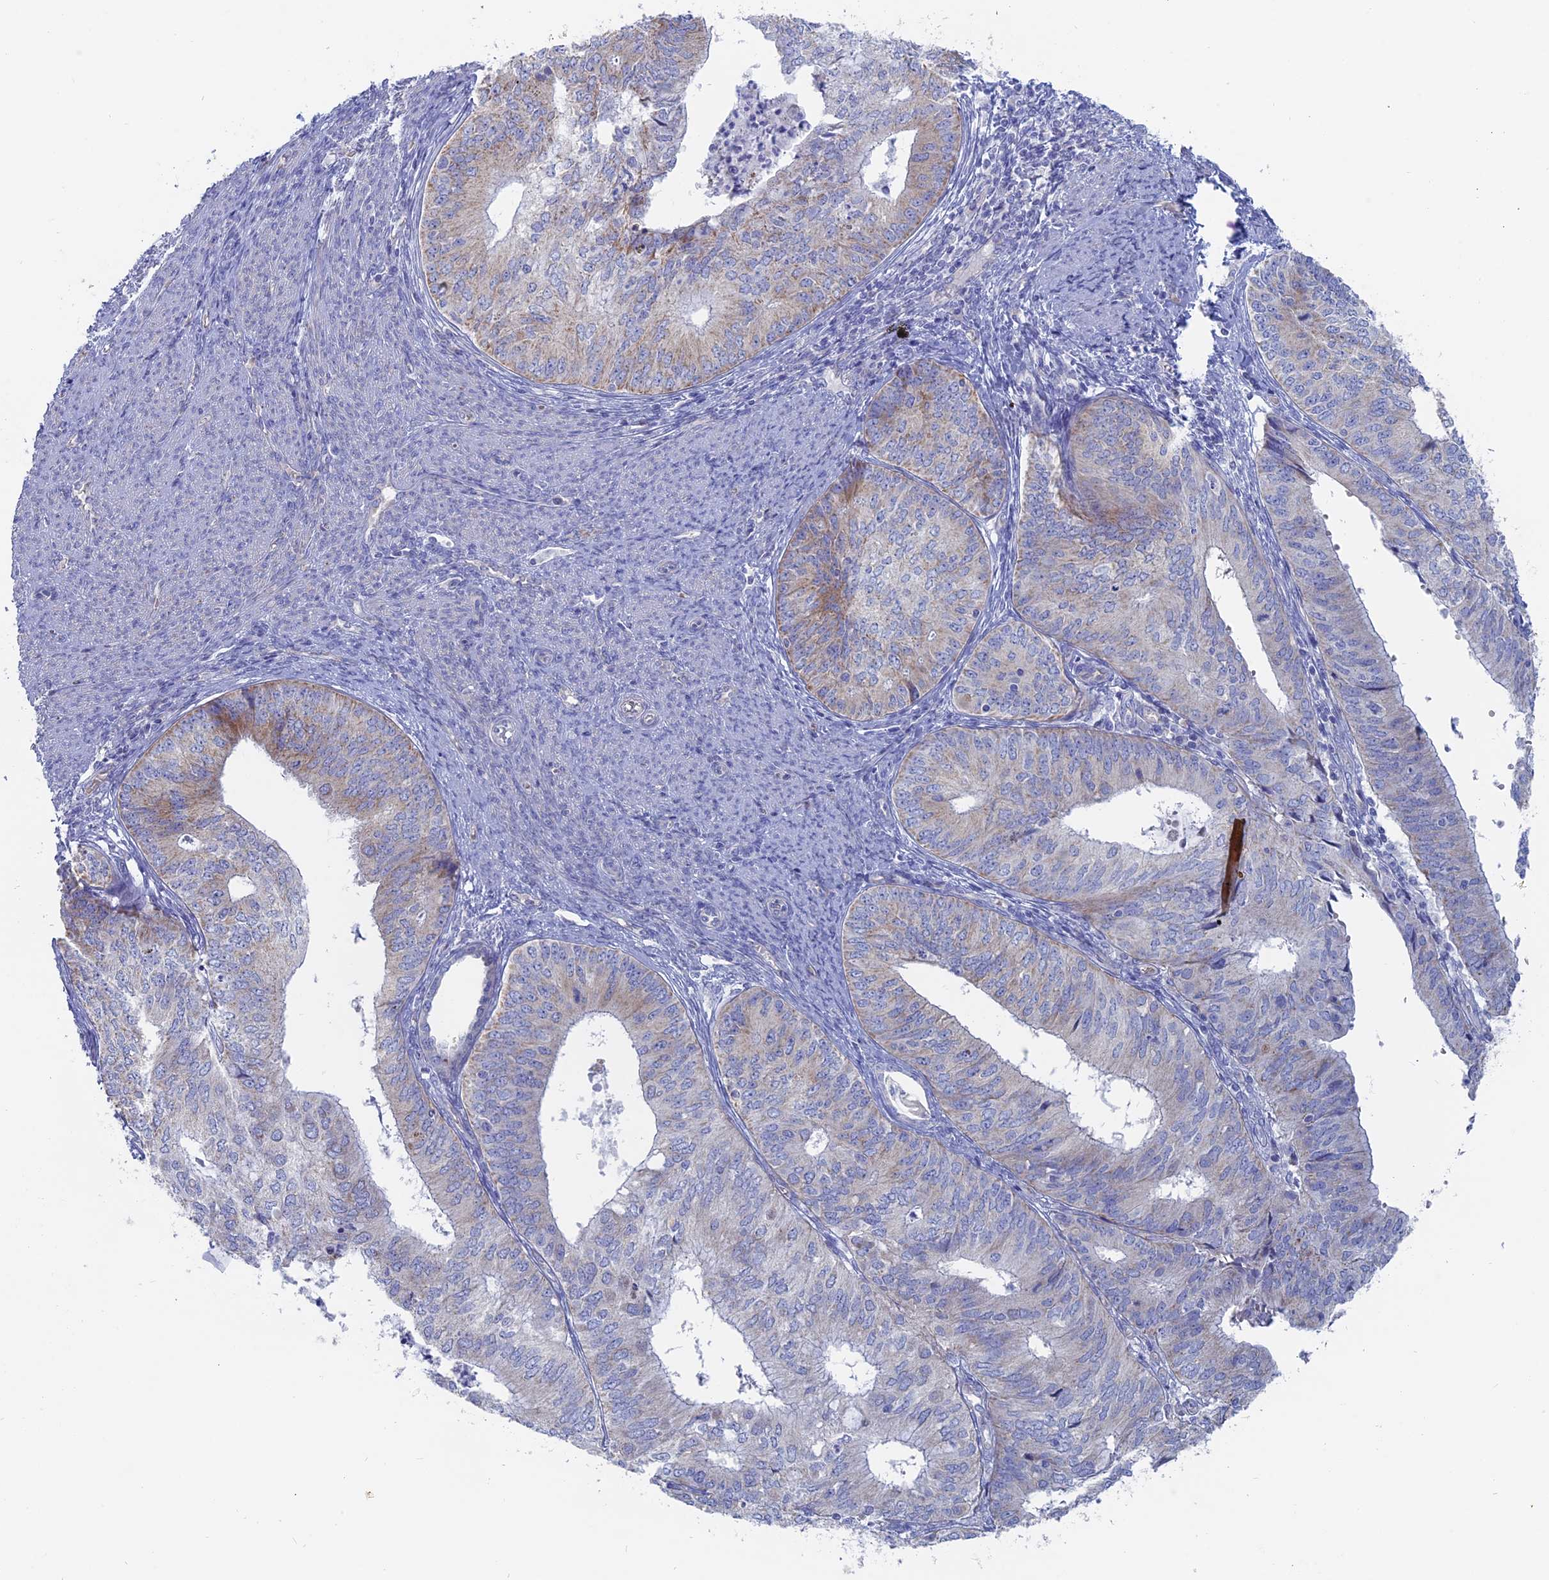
{"staining": {"intensity": "weak", "quantity": "<25%", "location": "cytoplasmic/membranous"}, "tissue": "endometrial cancer", "cell_type": "Tumor cells", "image_type": "cancer", "snomed": [{"axis": "morphology", "description": "Adenocarcinoma, NOS"}, {"axis": "topography", "description": "Endometrium"}], "caption": "Immunohistochemistry (IHC) image of neoplastic tissue: adenocarcinoma (endometrial) stained with DAB (3,3'-diaminobenzidine) displays no significant protein expression in tumor cells.", "gene": "TBC1D30", "patient": {"sex": "female", "age": 68}}